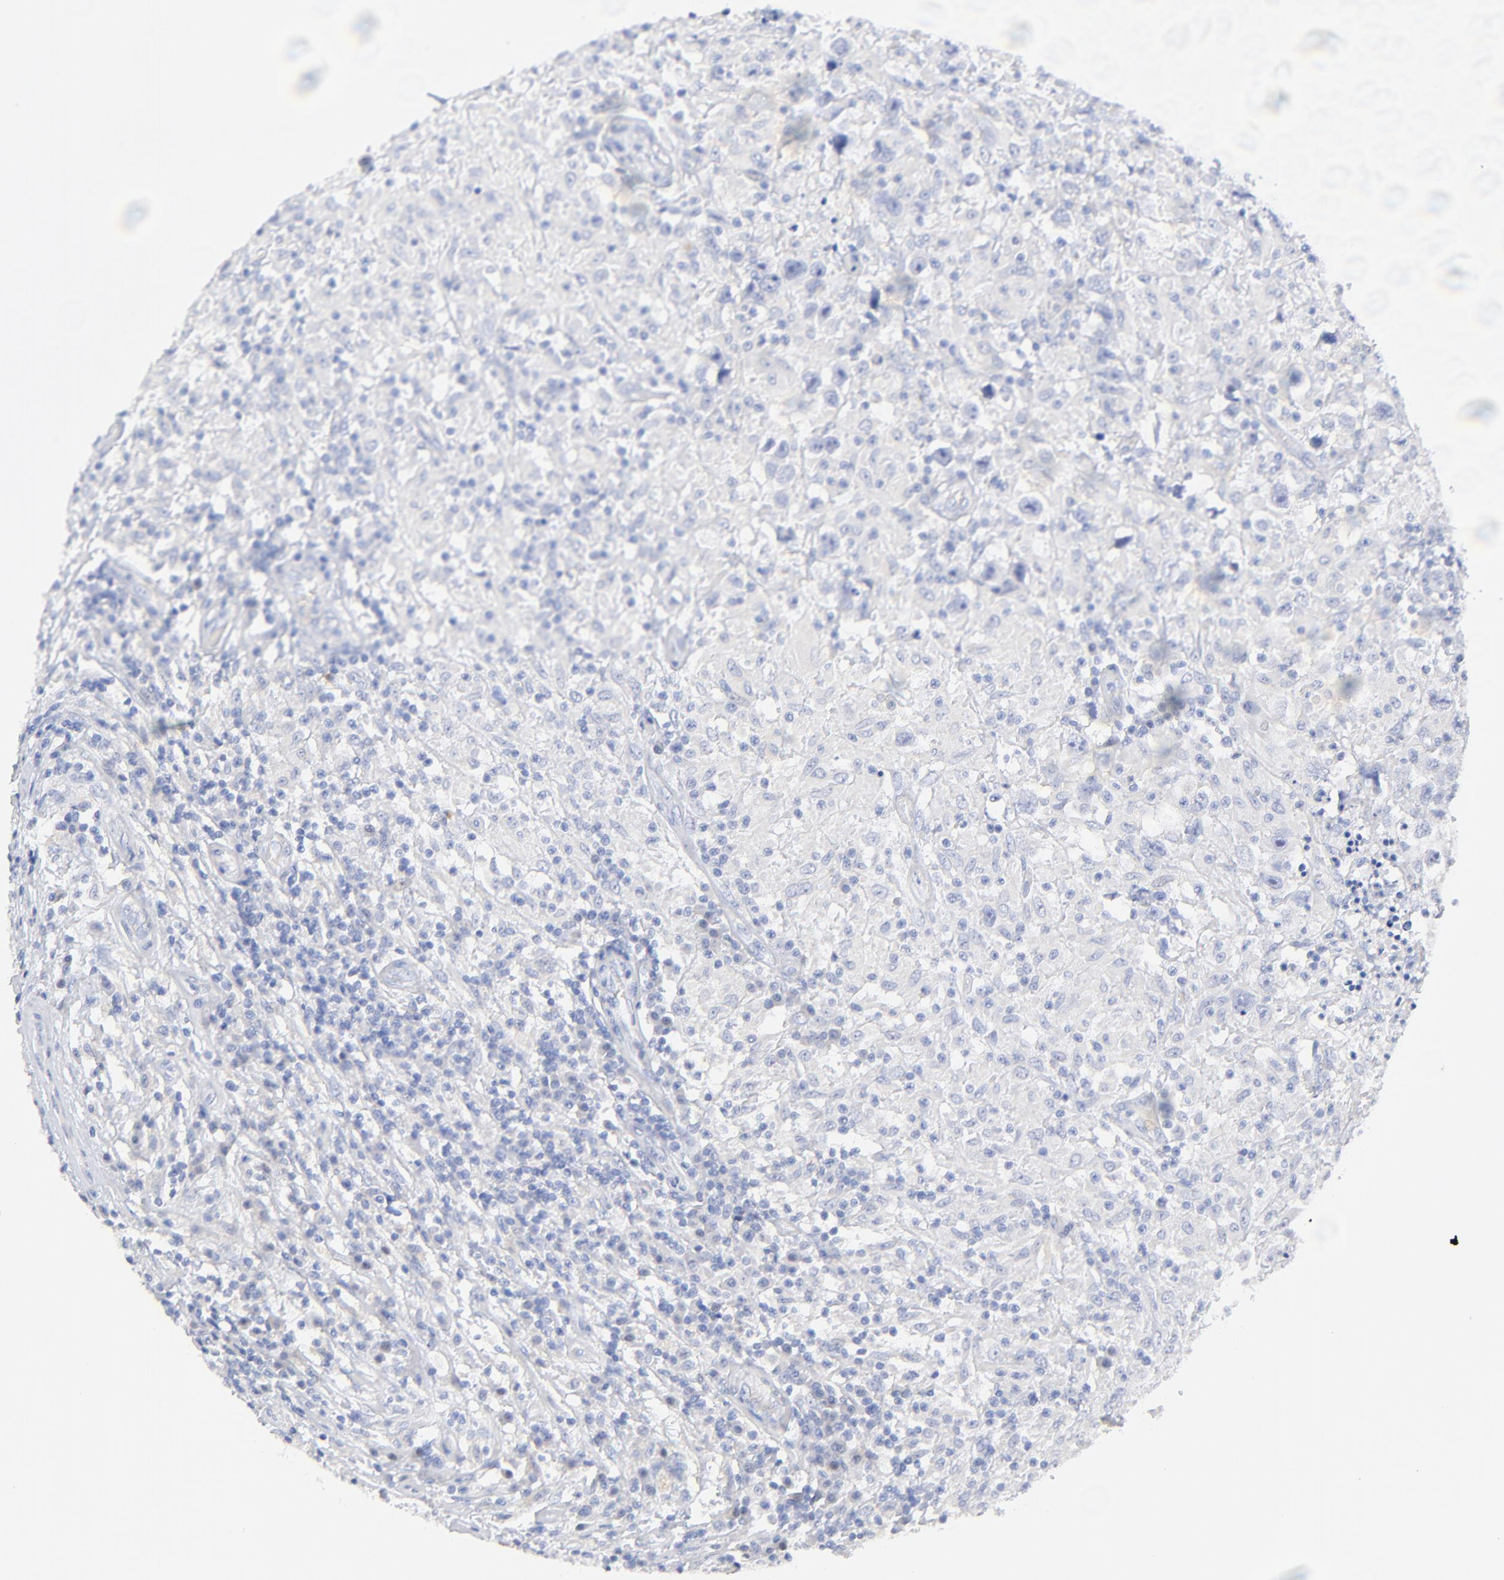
{"staining": {"intensity": "negative", "quantity": "none", "location": "none"}, "tissue": "testis cancer", "cell_type": "Tumor cells", "image_type": "cancer", "snomed": [{"axis": "morphology", "description": "Seminoma, NOS"}, {"axis": "topography", "description": "Testis"}], "caption": "An image of human testis cancer is negative for staining in tumor cells.", "gene": "SULT4A1", "patient": {"sex": "male", "age": 34}}